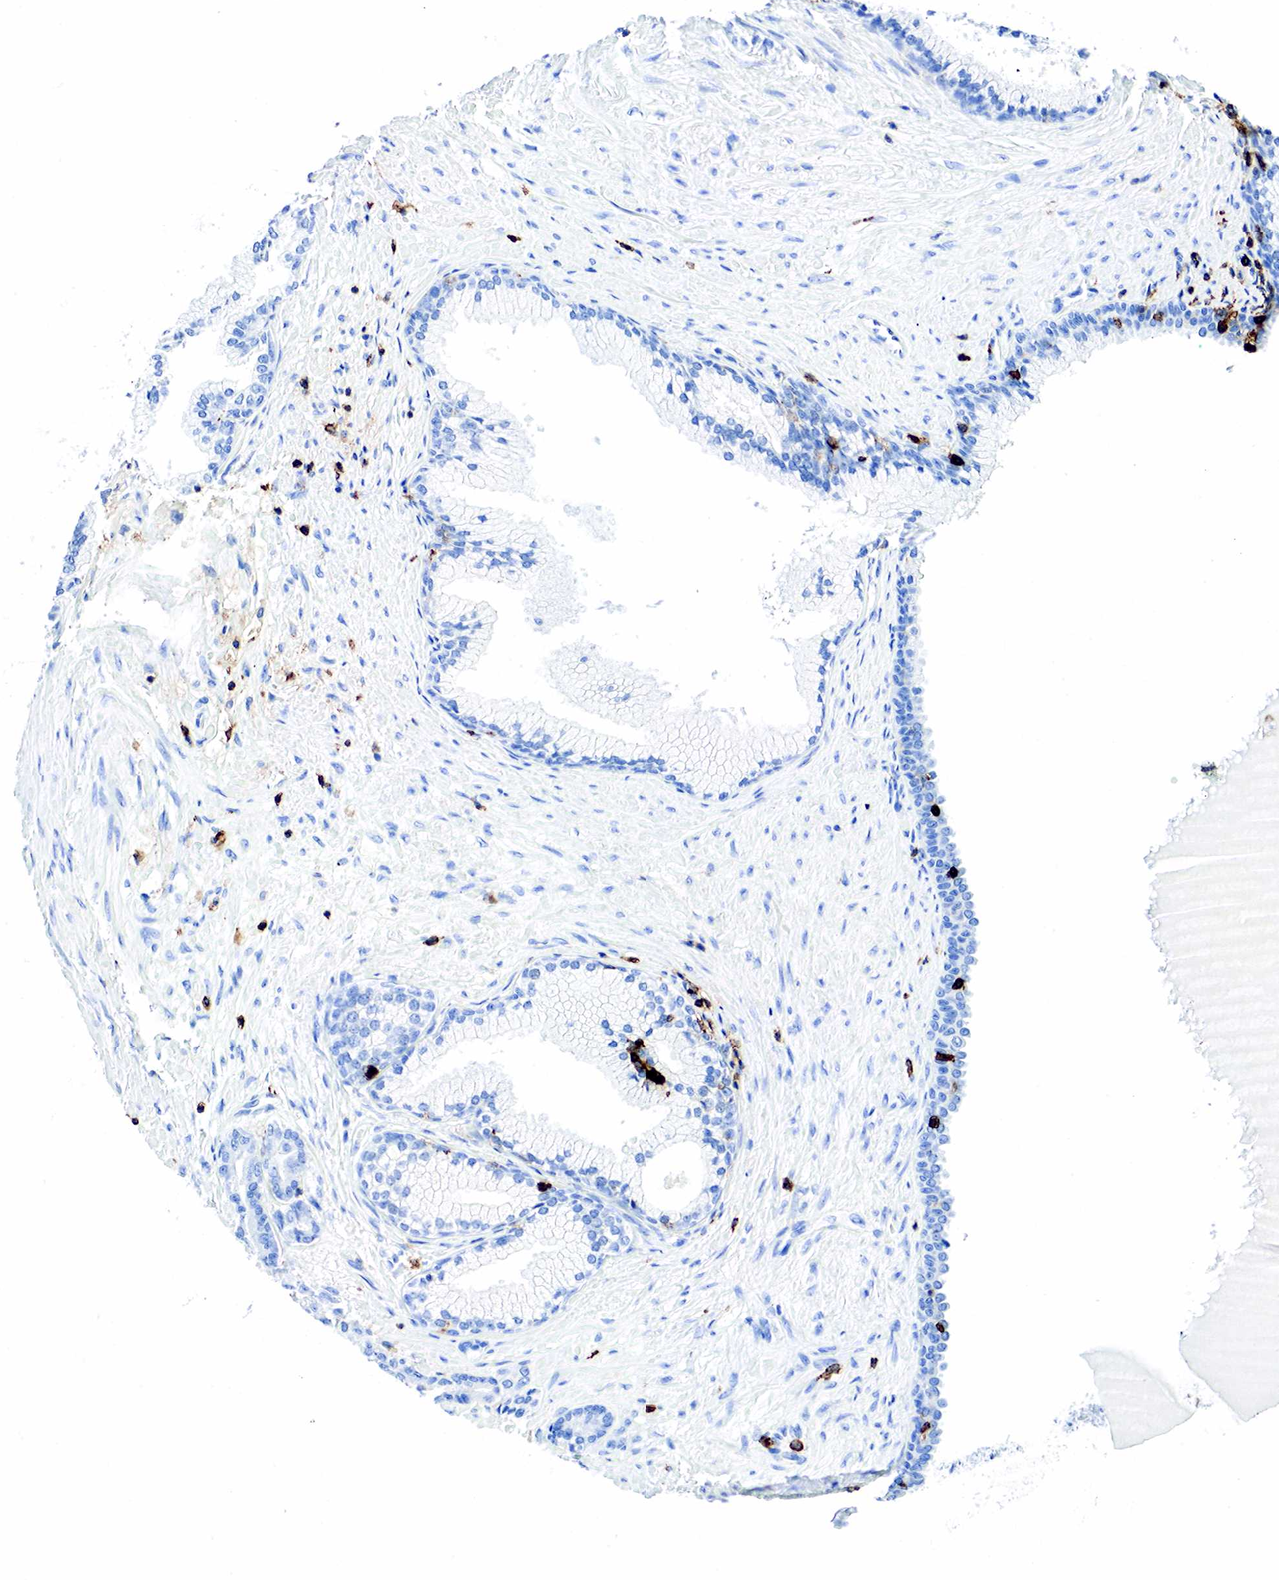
{"staining": {"intensity": "negative", "quantity": "none", "location": "none"}, "tissue": "prostate cancer", "cell_type": "Tumor cells", "image_type": "cancer", "snomed": [{"axis": "morphology", "description": "Adenocarcinoma, High grade"}, {"axis": "topography", "description": "Prostate"}], "caption": "A photomicrograph of adenocarcinoma (high-grade) (prostate) stained for a protein exhibits no brown staining in tumor cells.", "gene": "PTPRC", "patient": {"sex": "male", "age": 64}}